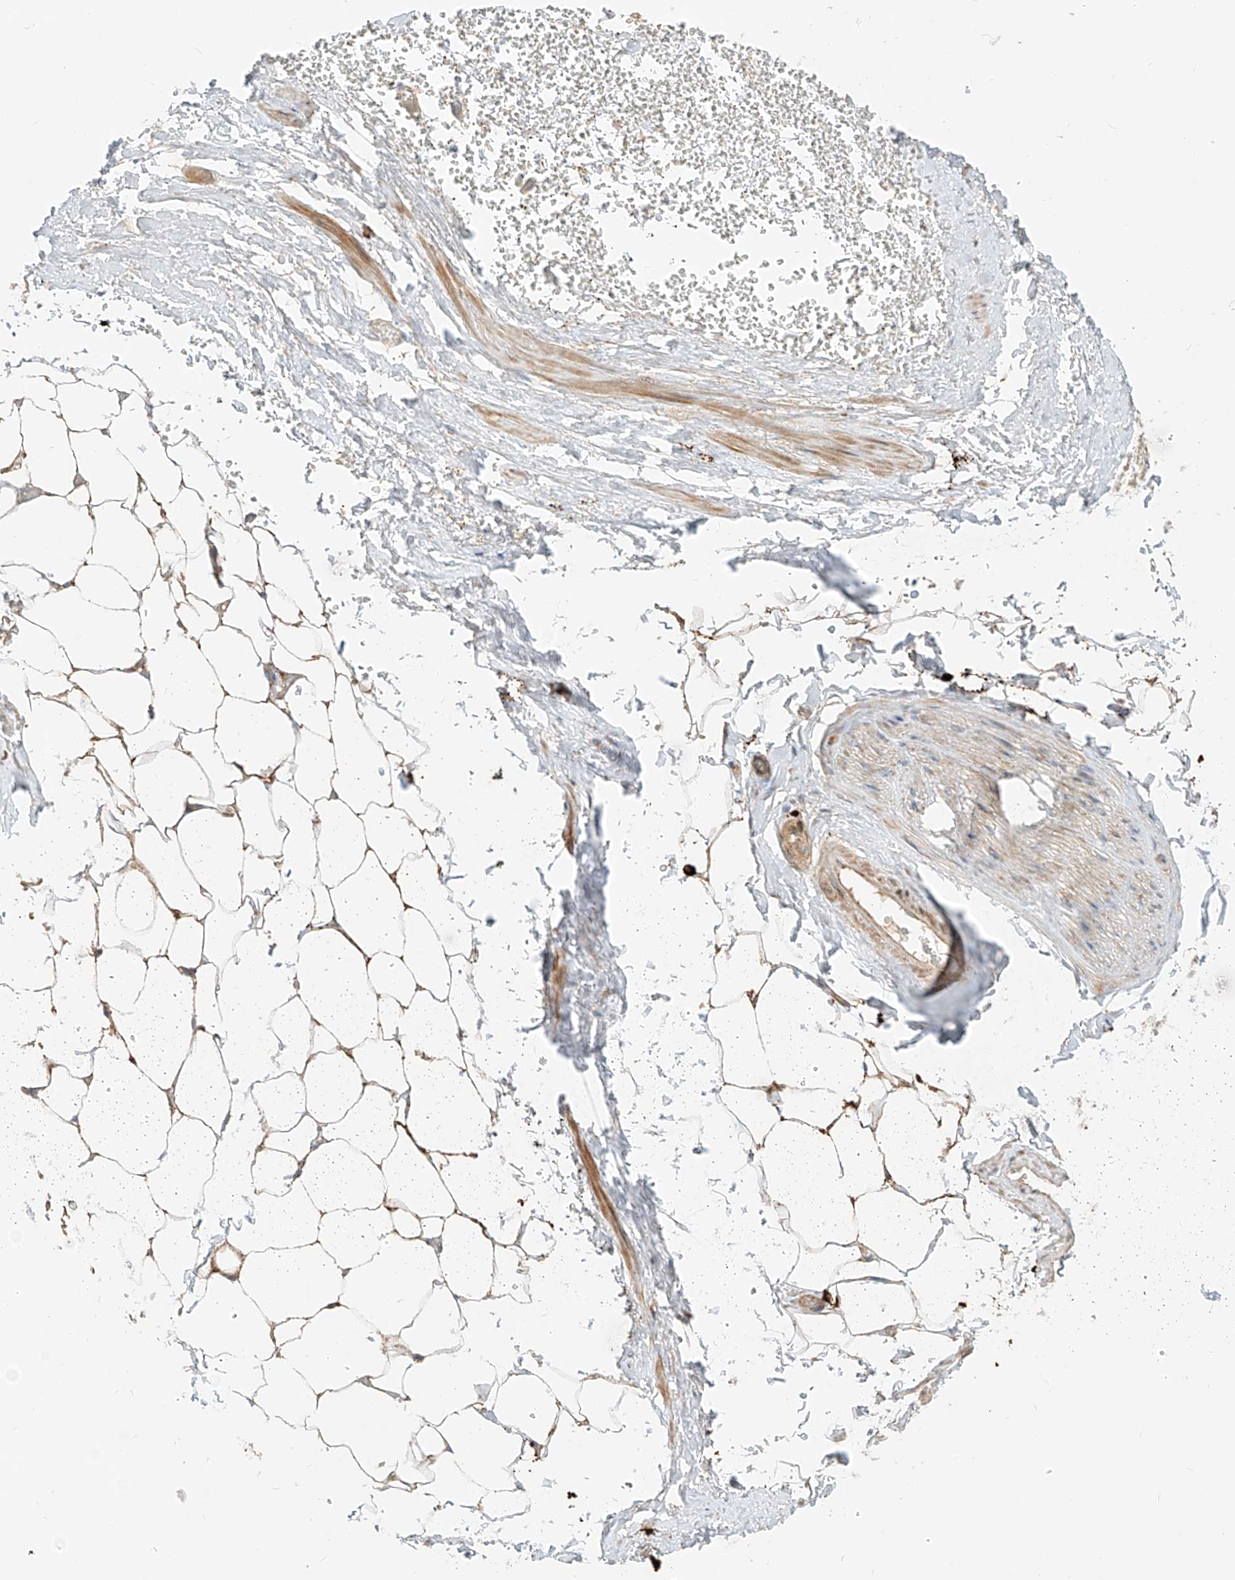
{"staining": {"intensity": "moderate", "quantity": ">75%", "location": "cytoplasmic/membranous"}, "tissue": "adipose tissue", "cell_type": "Adipocytes", "image_type": "normal", "snomed": [{"axis": "morphology", "description": "Normal tissue, NOS"}, {"axis": "morphology", "description": "Adenocarcinoma, Low grade"}, {"axis": "topography", "description": "Prostate"}, {"axis": "topography", "description": "Peripheral nerve tissue"}], "caption": "Human adipose tissue stained with a brown dye displays moderate cytoplasmic/membranous positive positivity in about >75% of adipocytes.", "gene": "ZNF287", "patient": {"sex": "male", "age": 63}}